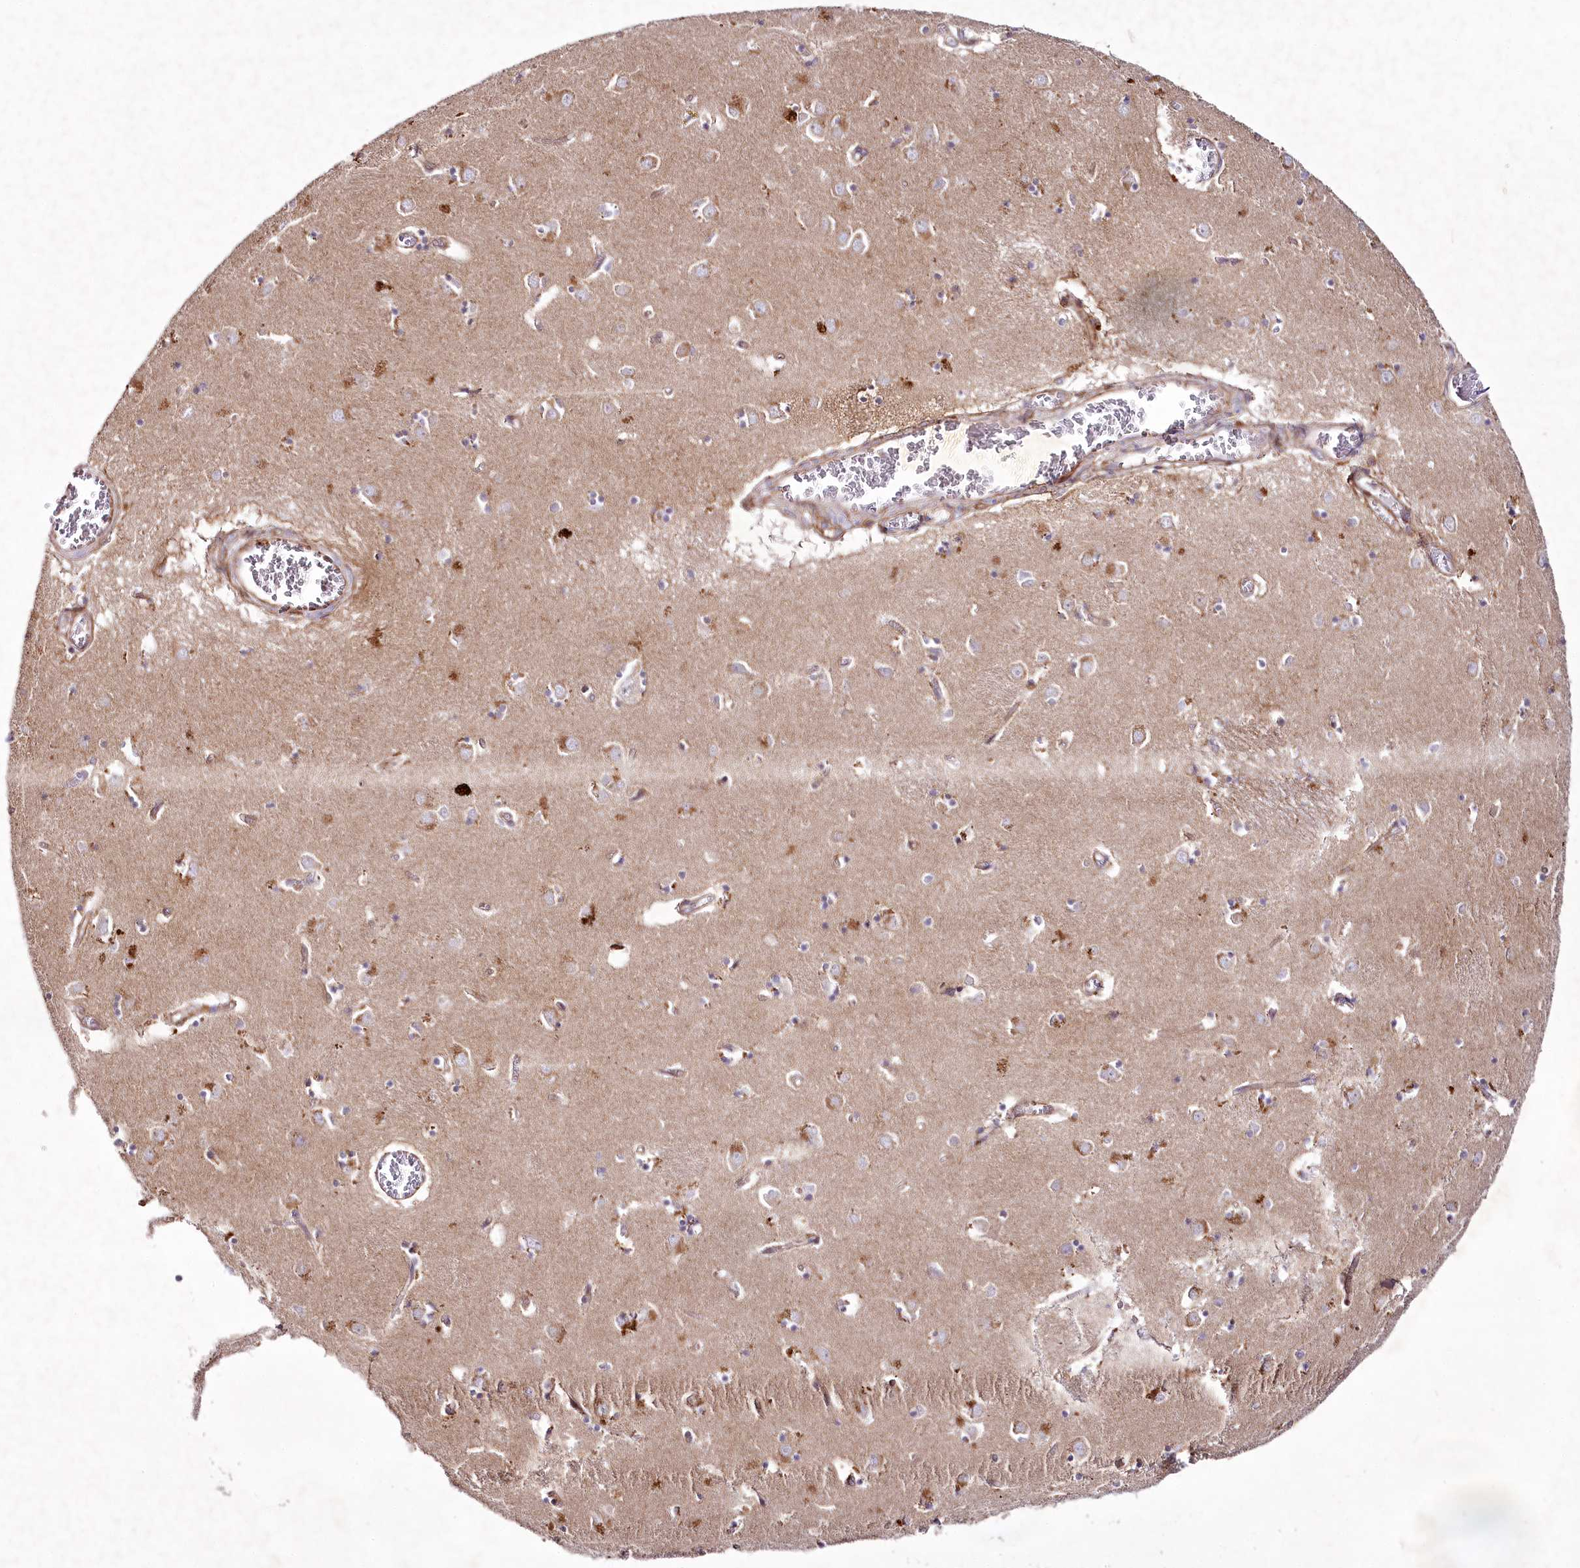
{"staining": {"intensity": "negative", "quantity": "none", "location": "none"}, "tissue": "caudate", "cell_type": "Glial cells", "image_type": "normal", "snomed": [{"axis": "morphology", "description": "Normal tissue, NOS"}, {"axis": "topography", "description": "Lateral ventricle wall"}], "caption": "DAB immunohistochemical staining of unremarkable caudate displays no significant positivity in glial cells. (Stains: DAB immunohistochemistry (IHC) with hematoxylin counter stain, Microscopy: brightfield microscopy at high magnification).", "gene": "PSTK", "patient": {"sex": "male", "age": 70}}